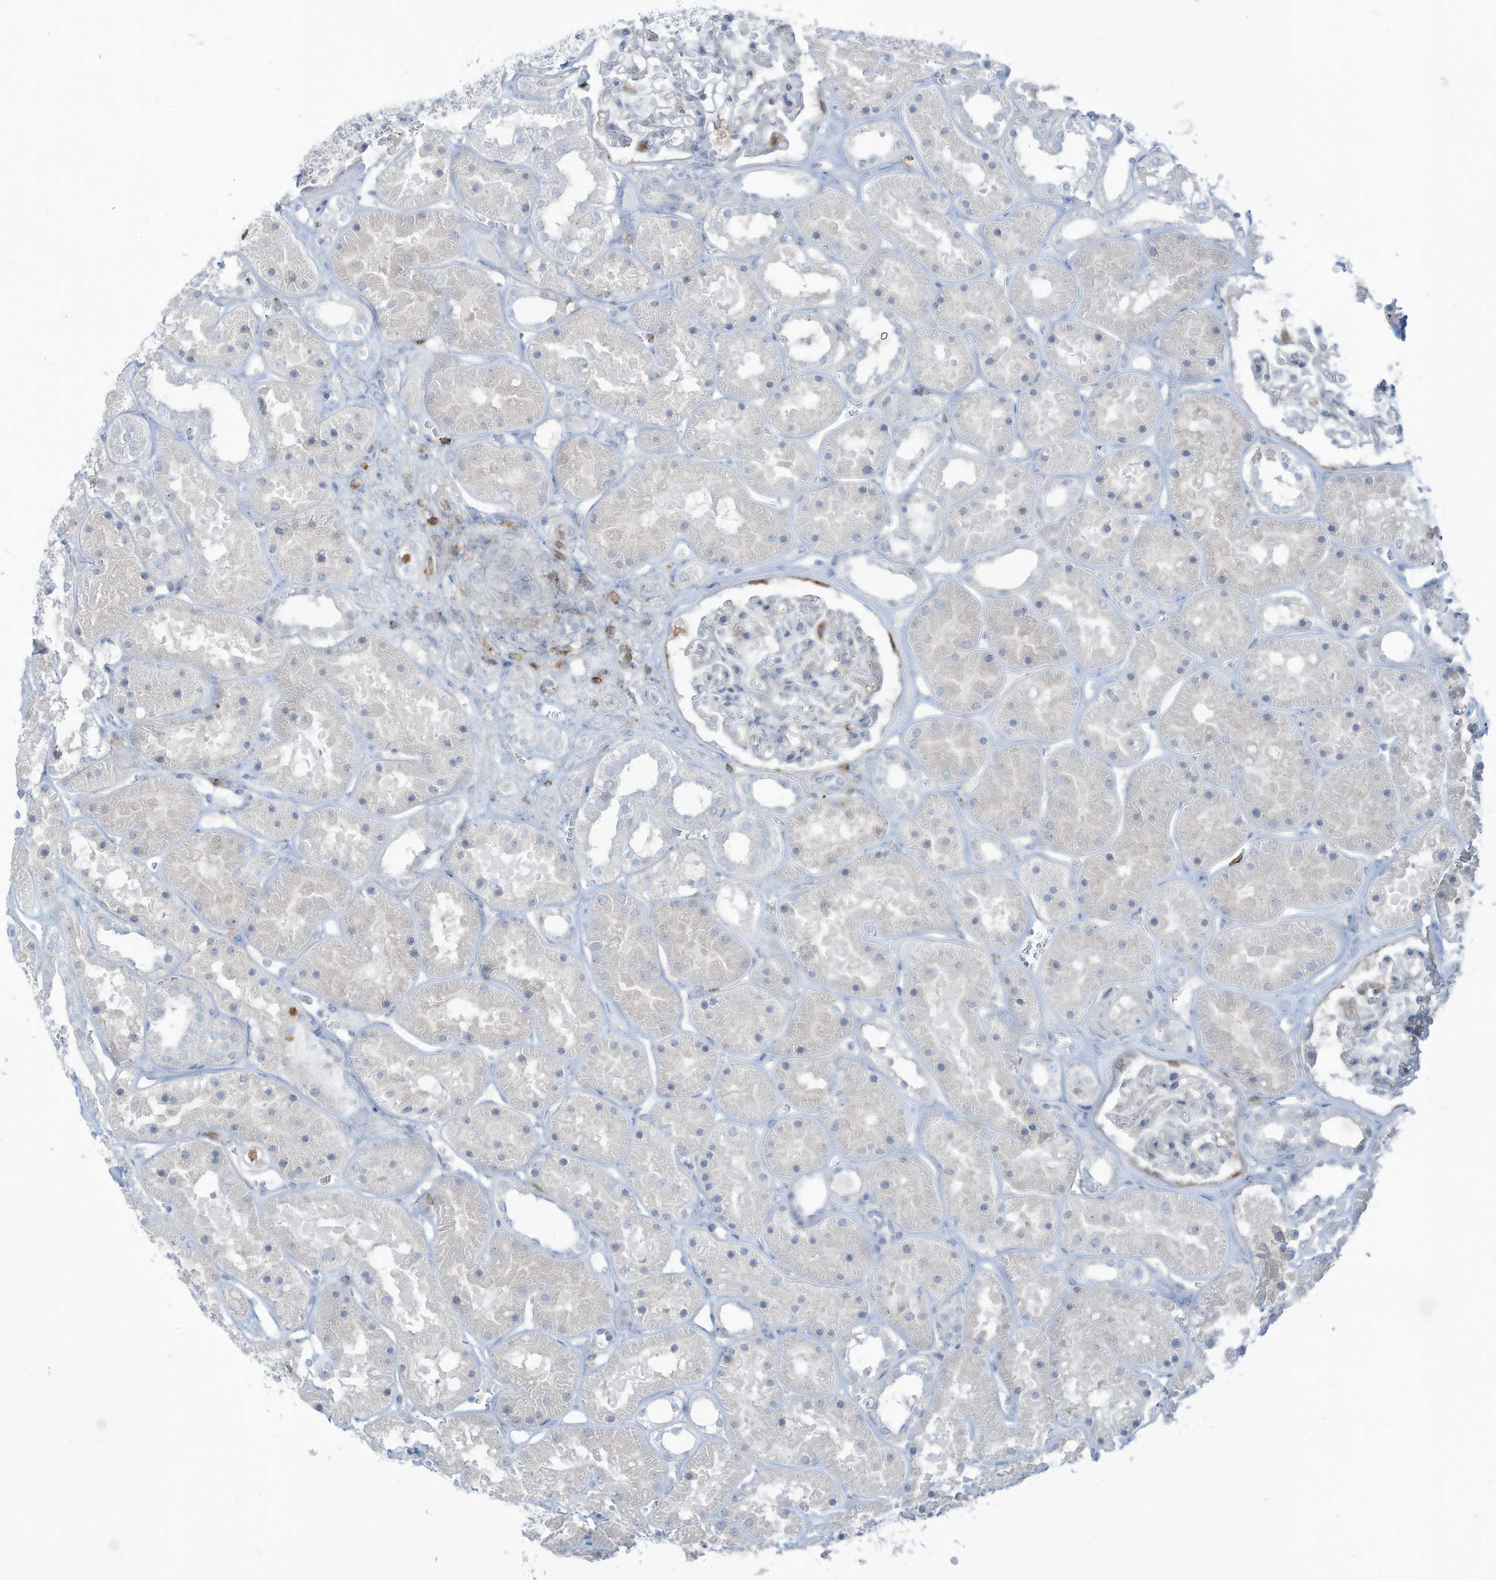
{"staining": {"intensity": "negative", "quantity": "none", "location": "none"}, "tissue": "kidney", "cell_type": "Cells in glomeruli", "image_type": "normal", "snomed": [{"axis": "morphology", "description": "Normal tissue, NOS"}, {"axis": "topography", "description": "Kidney"}], "caption": "This is a photomicrograph of IHC staining of benign kidney, which shows no expression in cells in glomeruli.", "gene": "NOTO", "patient": {"sex": "female", "age": 41}}